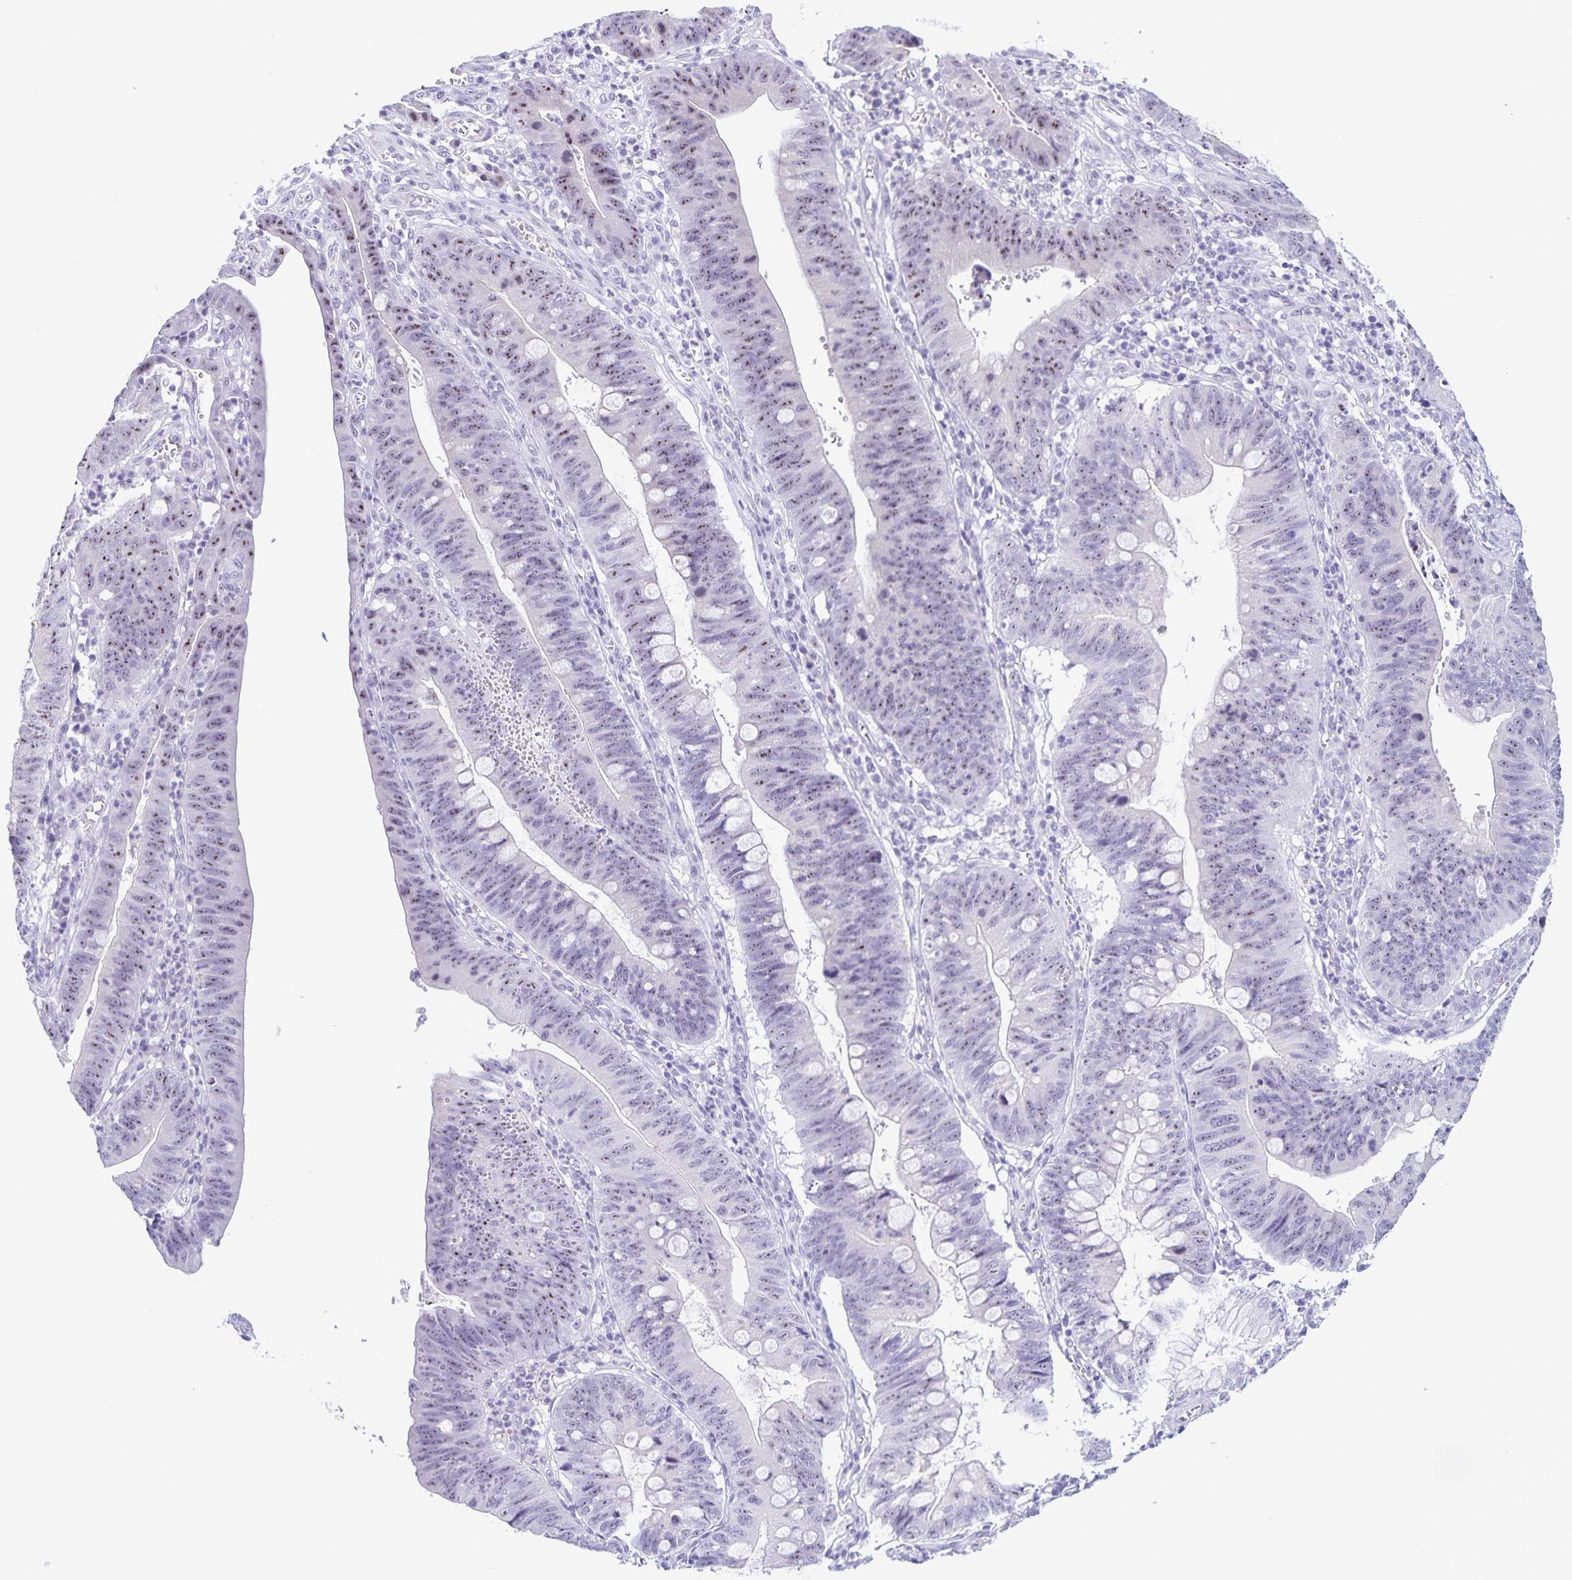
{"staining": {"intensity": "moderate", "quantity": "25%-75%", "location": "nuclear"}, "tissue": "stomach cancer", "cell_type": "Tumor cells", "image_type": "cancer", "snomed": [{"axis": "morphology", "description": "Adenocarcinoma, NOS"}, {"axis": "topography", "description": "Stomach"}], "caption": "Protein expression analysis of stomach adenocarcinoma displays moderate nuclear expression in approximately 25%-75% of tumor cells.", "gene": "FAM170A", "patient": {"sex": "male", "age": 59}}